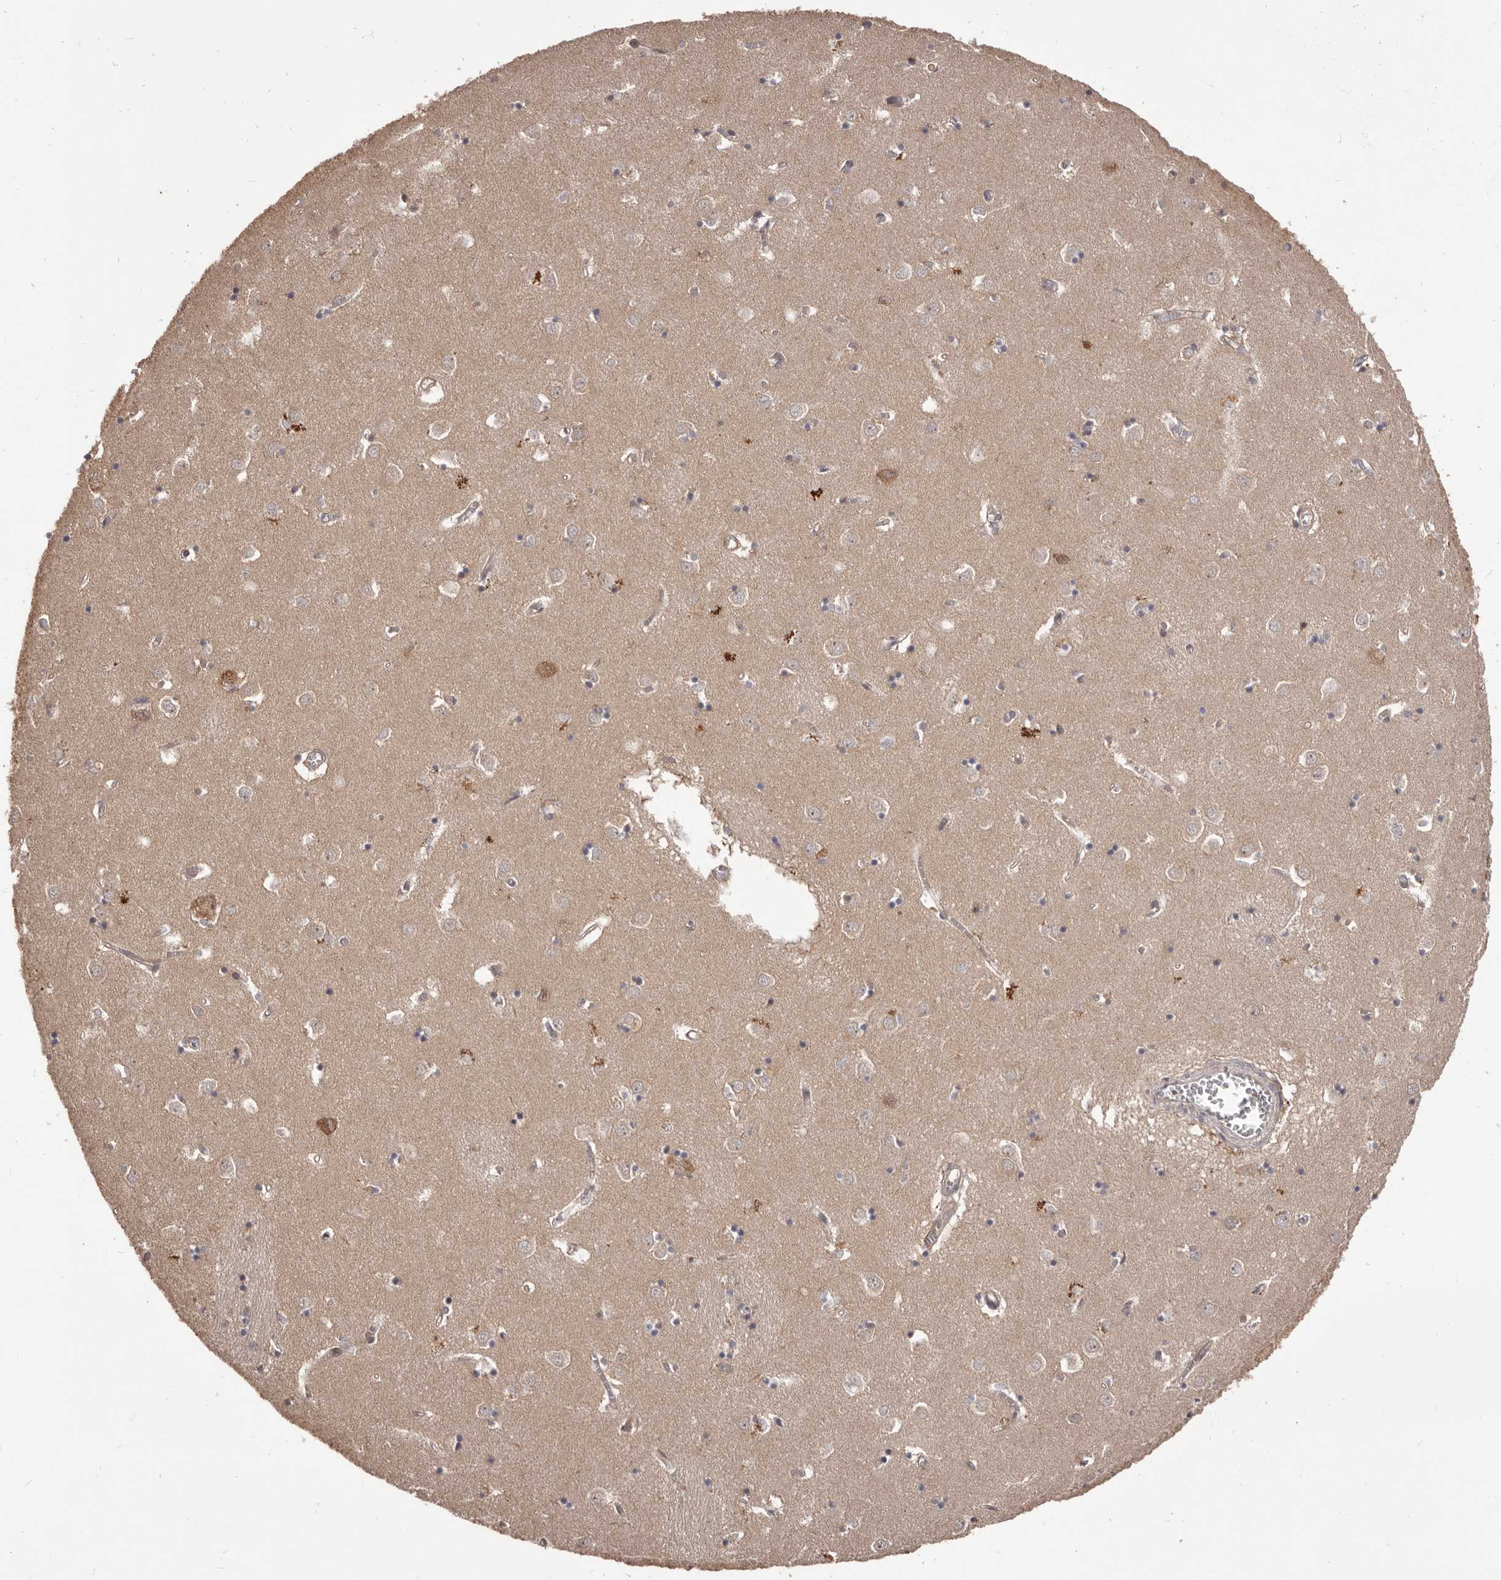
{"staining": {"intensity": "moderate", "quantity": "<25%", "location": "cytoplasmic/membranous"}, "tissue": "caudate", "cell_type": "Glial cells", "image_type": "normal", "snomed": [{"axis": "morphology", "description": "Normal tissue, NOS"}, {"axis": "topography", "description": "Lateral ventricle wall"}], "caption": "Human caudate stained with a protein marker demonstrates moderate staining in glial cells.", "gene": "HBS1L", "patient": {"sex": "male", "age": 70}}